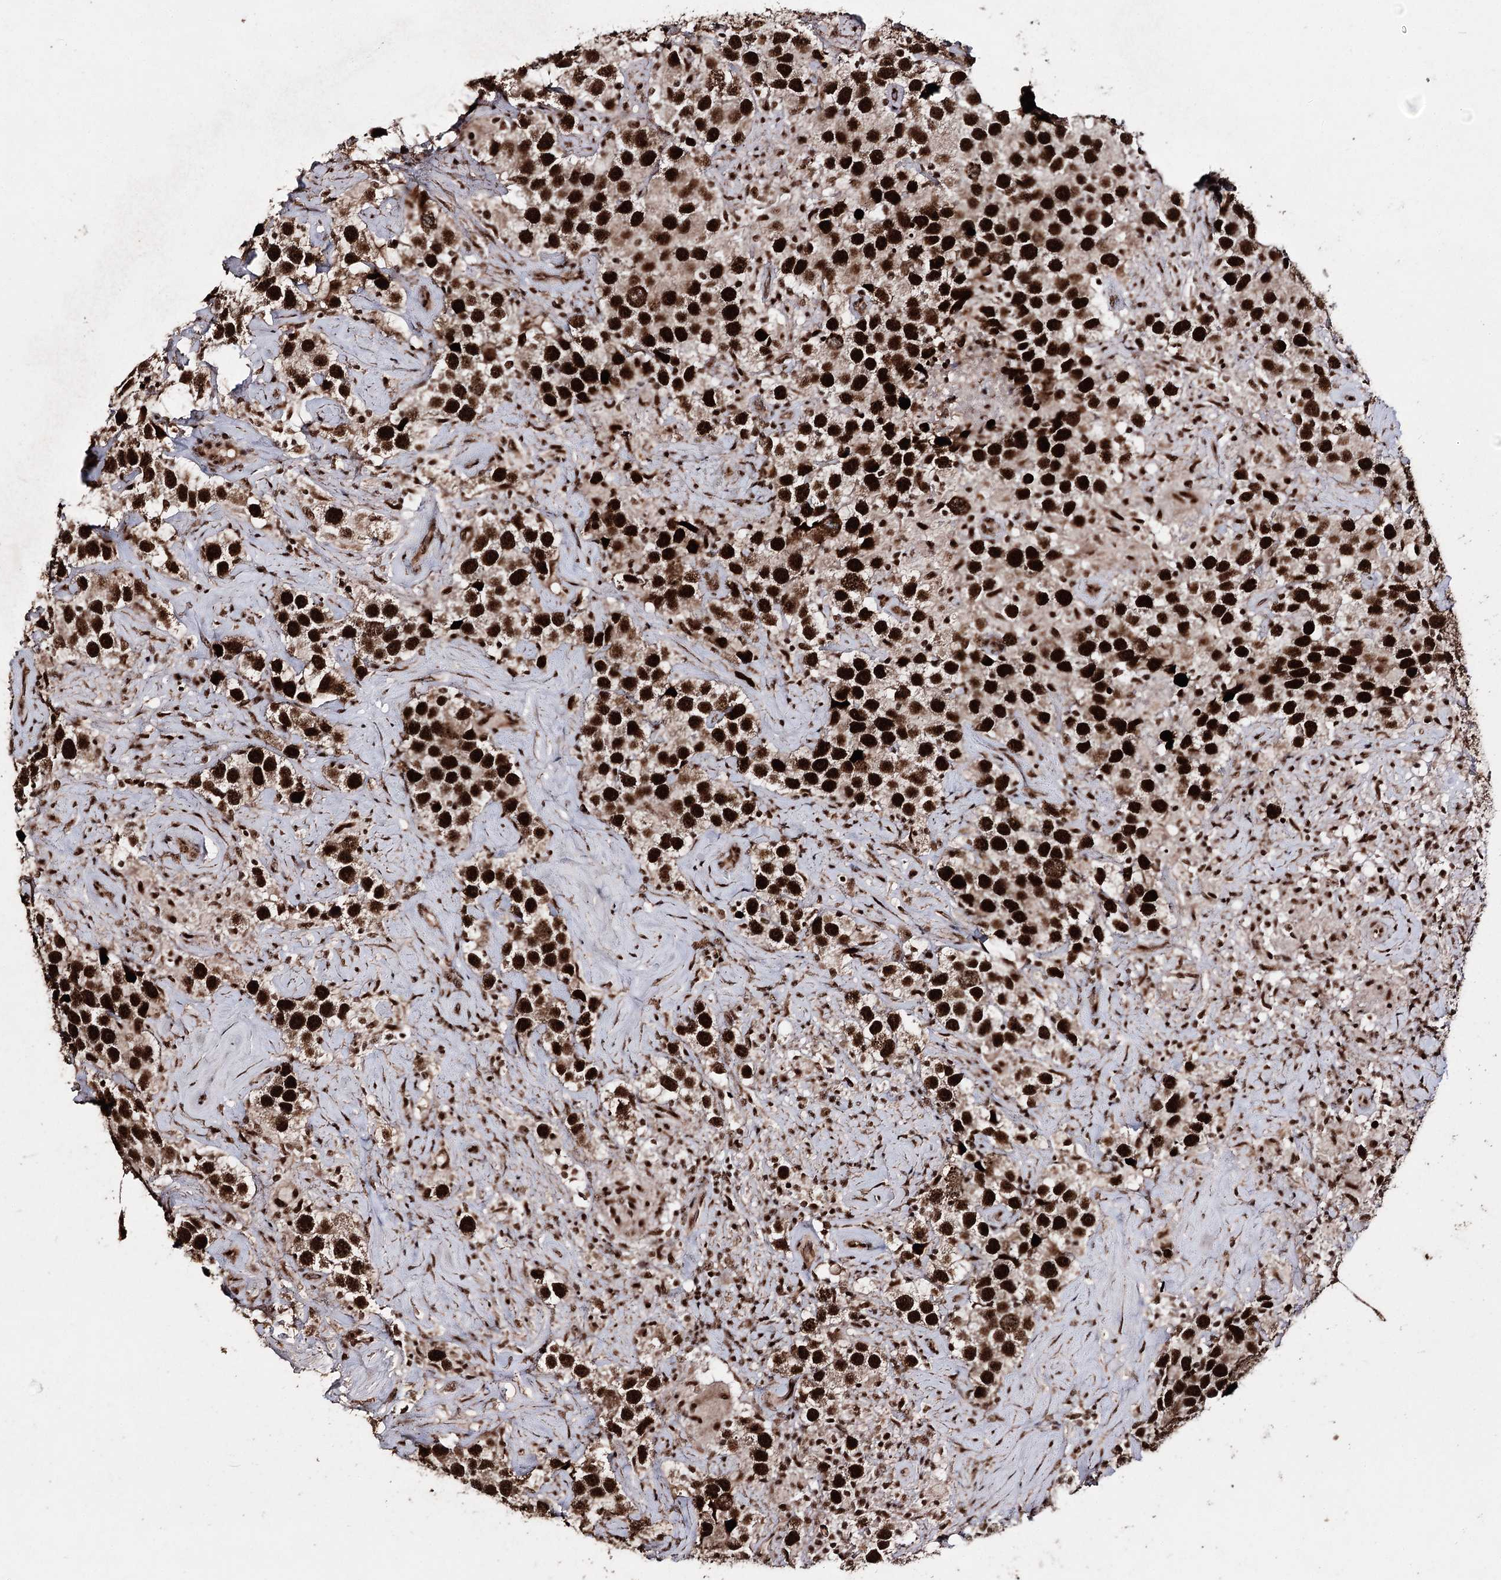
{"staining": {"intensity": "strong", "quantity": ">75%", "location": "nuclear"}, "tissue": "testis cancer", "cell_type": "Tumor cells", "image_type": "cancer", "snomed": [{"axis": "morphology", "description": "Seminoma, NOS"}, {"axis": "topography", "description": "Testis"}], "caption": "The histopathology image displays a brown stain indicating the presence of a protein in the nuclear of tumor cells in testis cancer (seminoma).", "gene": "U2SURP", "patient": {"sex": "male", "age": 49}}